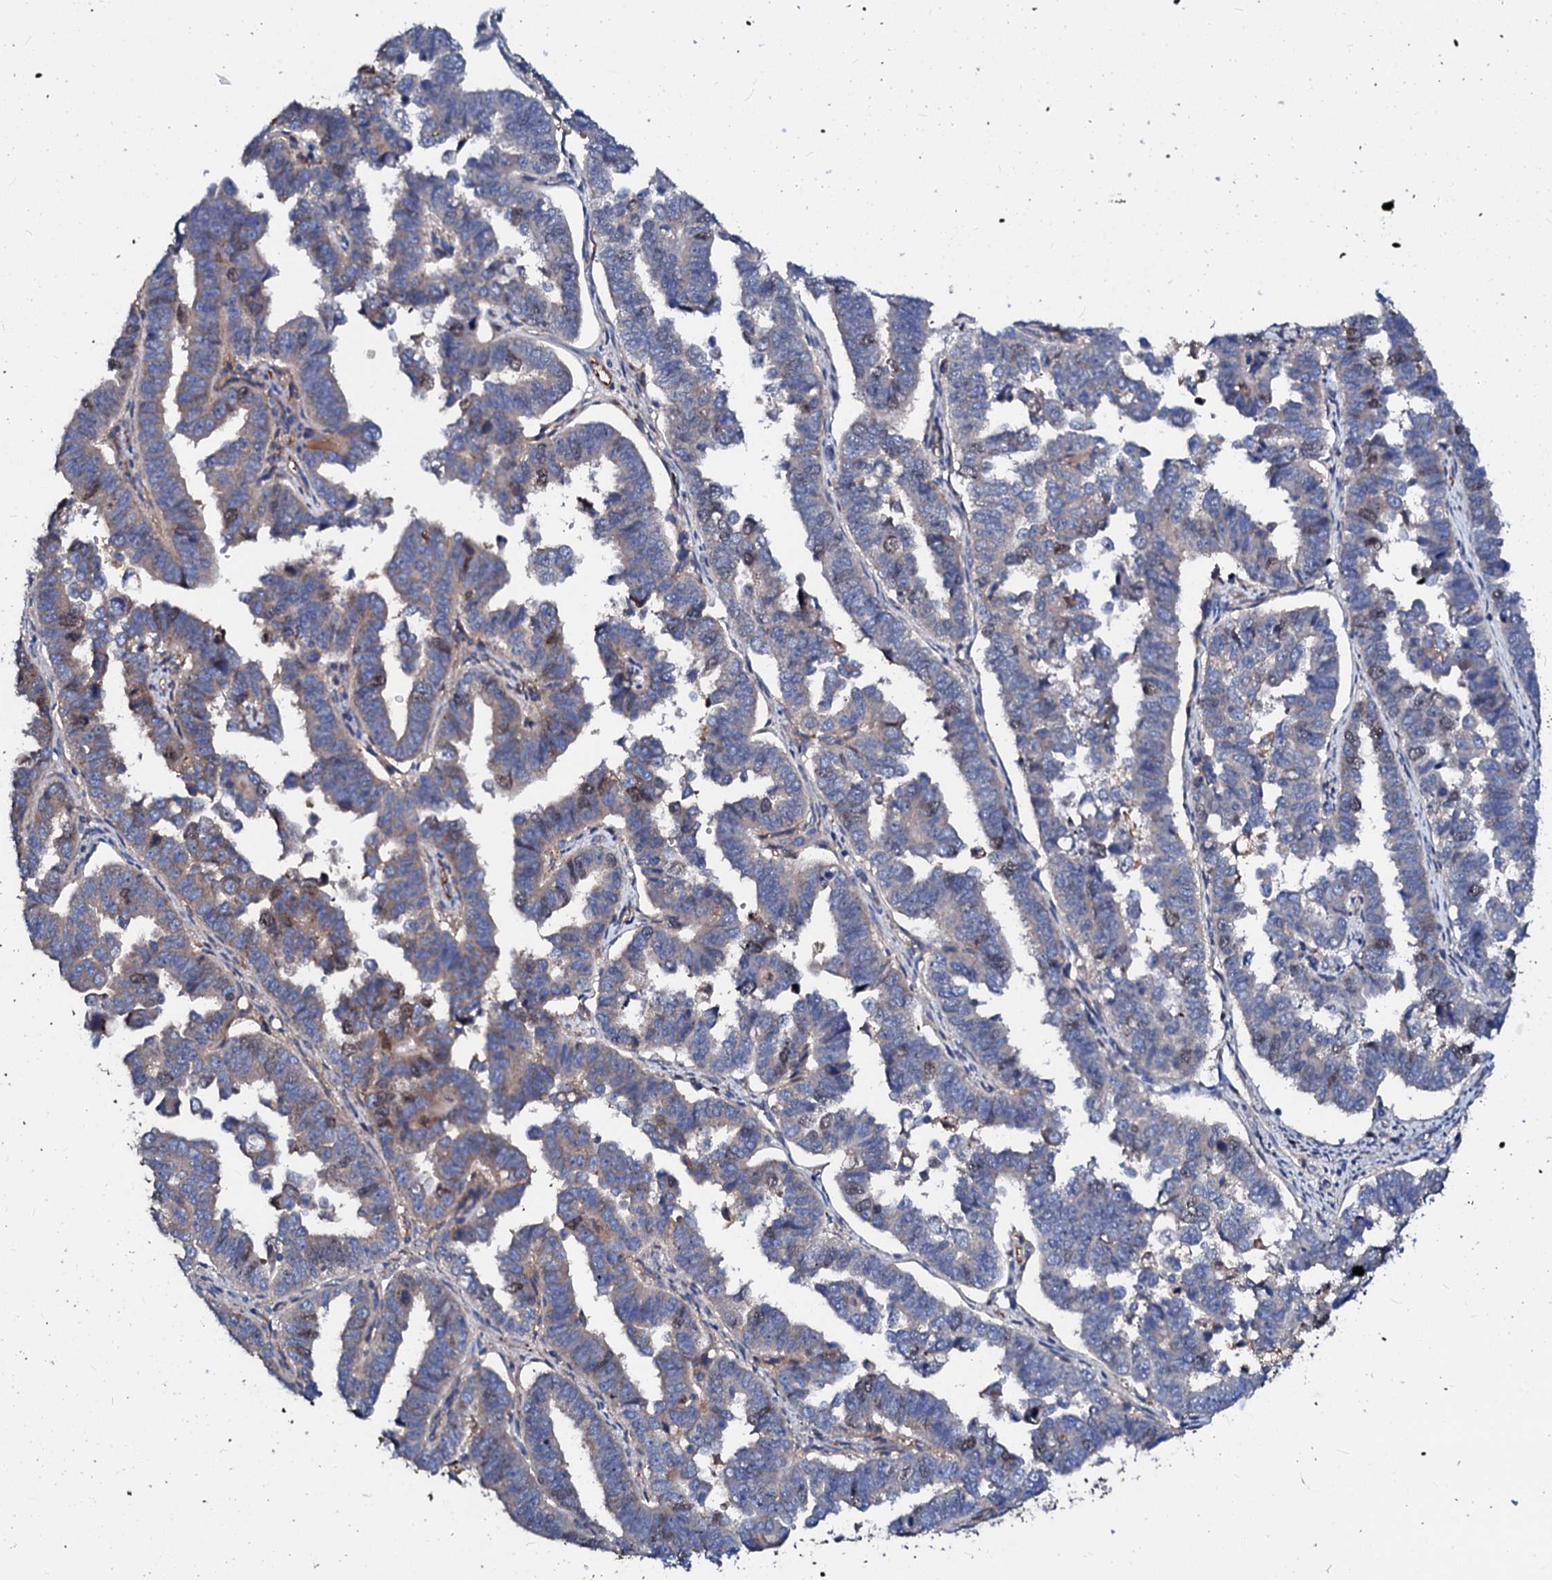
{"staining": {"intensity": "moderate", "quantity": "<25%", "location": "nuclear"}, "tissue": "endometrial cancer", "cell_type": "Tumor cells", "image_type": "cancer", "snomed": [{"axis": "morphology", "description": "Adenocarcinoma, NOS"}, {"axis": "topography", "description": "Endometrium"}], "caption": "Tumor cells exhibit low levels of moderate nuclear positivity in approximately <25% of cells in adenocarcinoma (endometrial).", "gene": "CSKMT", "patient": {"sex": "female", "age": 75}}